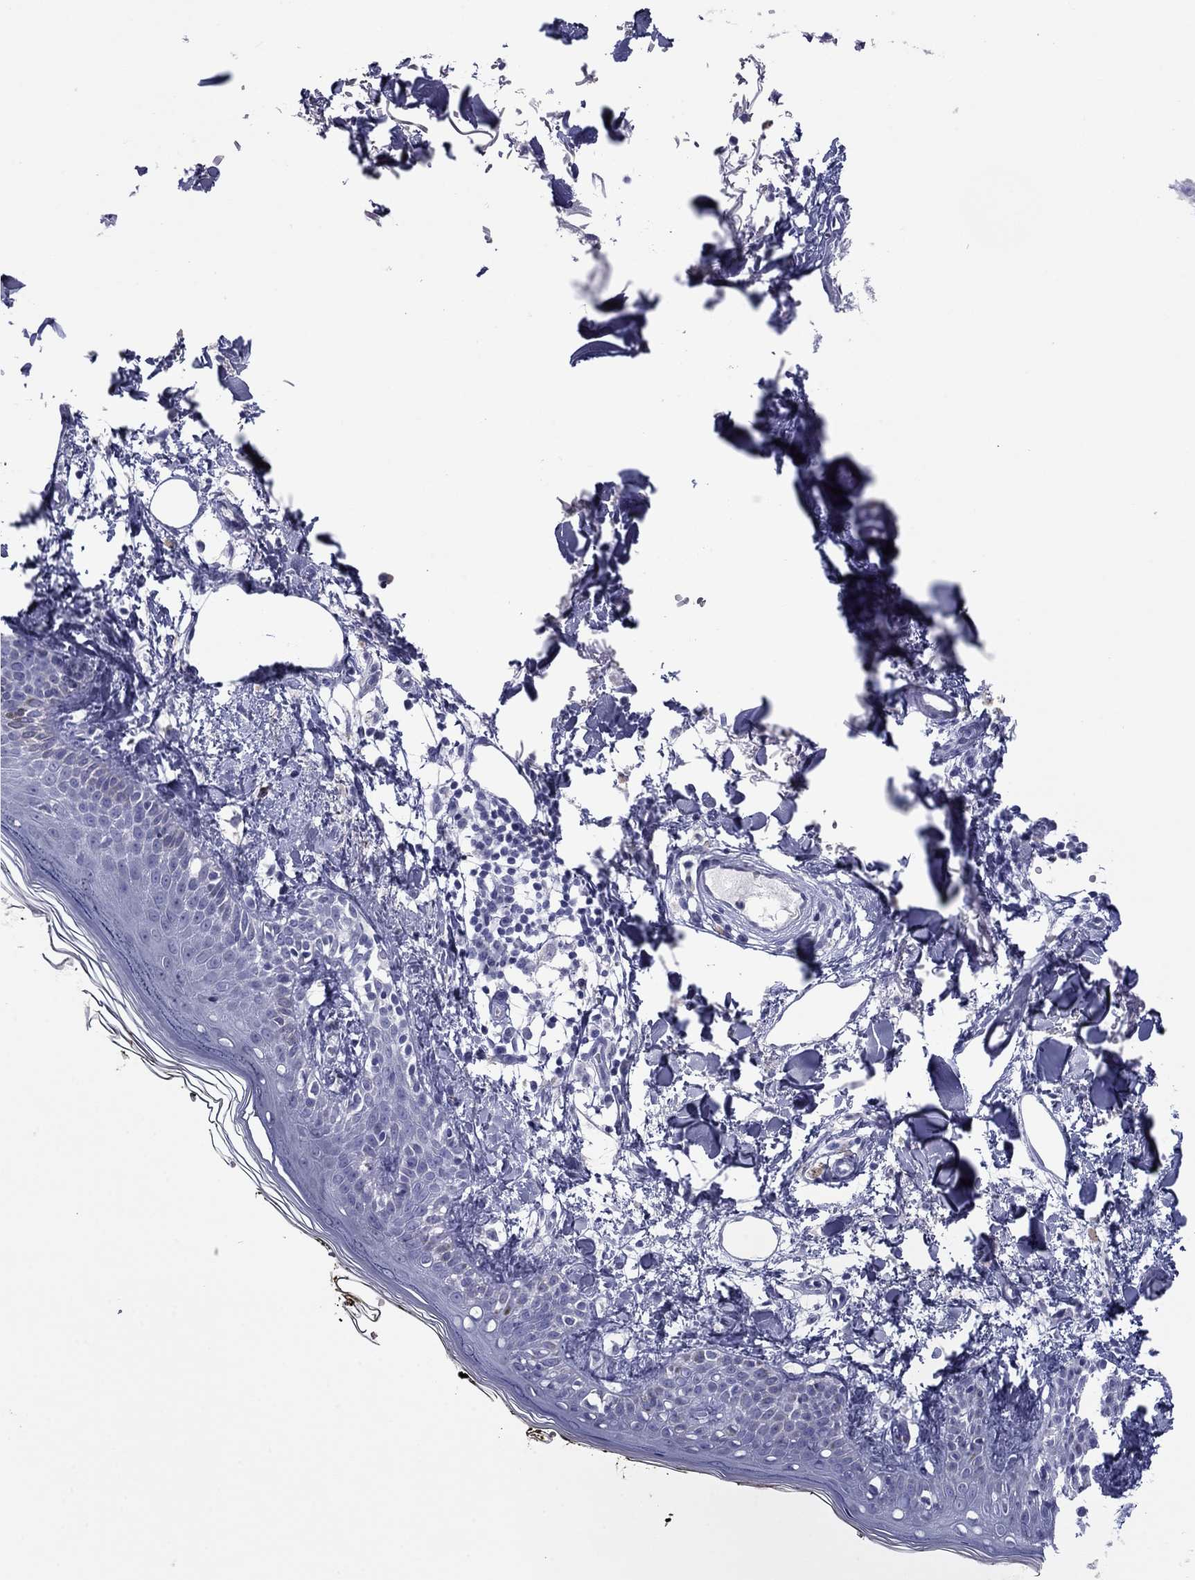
{"staining": {"intensity": "negative", "quantity": "none", "location": "none"}, "tissue": "skin", "cell_type": "Fibroblasts", "image_type": "normal", "snomed": [{"axis": "morphology", "description": "Normal tissue, NOS"}, {"axis": "topography", "description": "Skin"}], "caption": "A high-resolution image shows immunohistochemistry staining of unremarkable skin, which shows no significant positivity in fibroblasts. (DAB IHC visualized using brightfield microscopy, high magnification).", "gene": "TCFL5", "patient": {"sex": "male", "age": 76}}